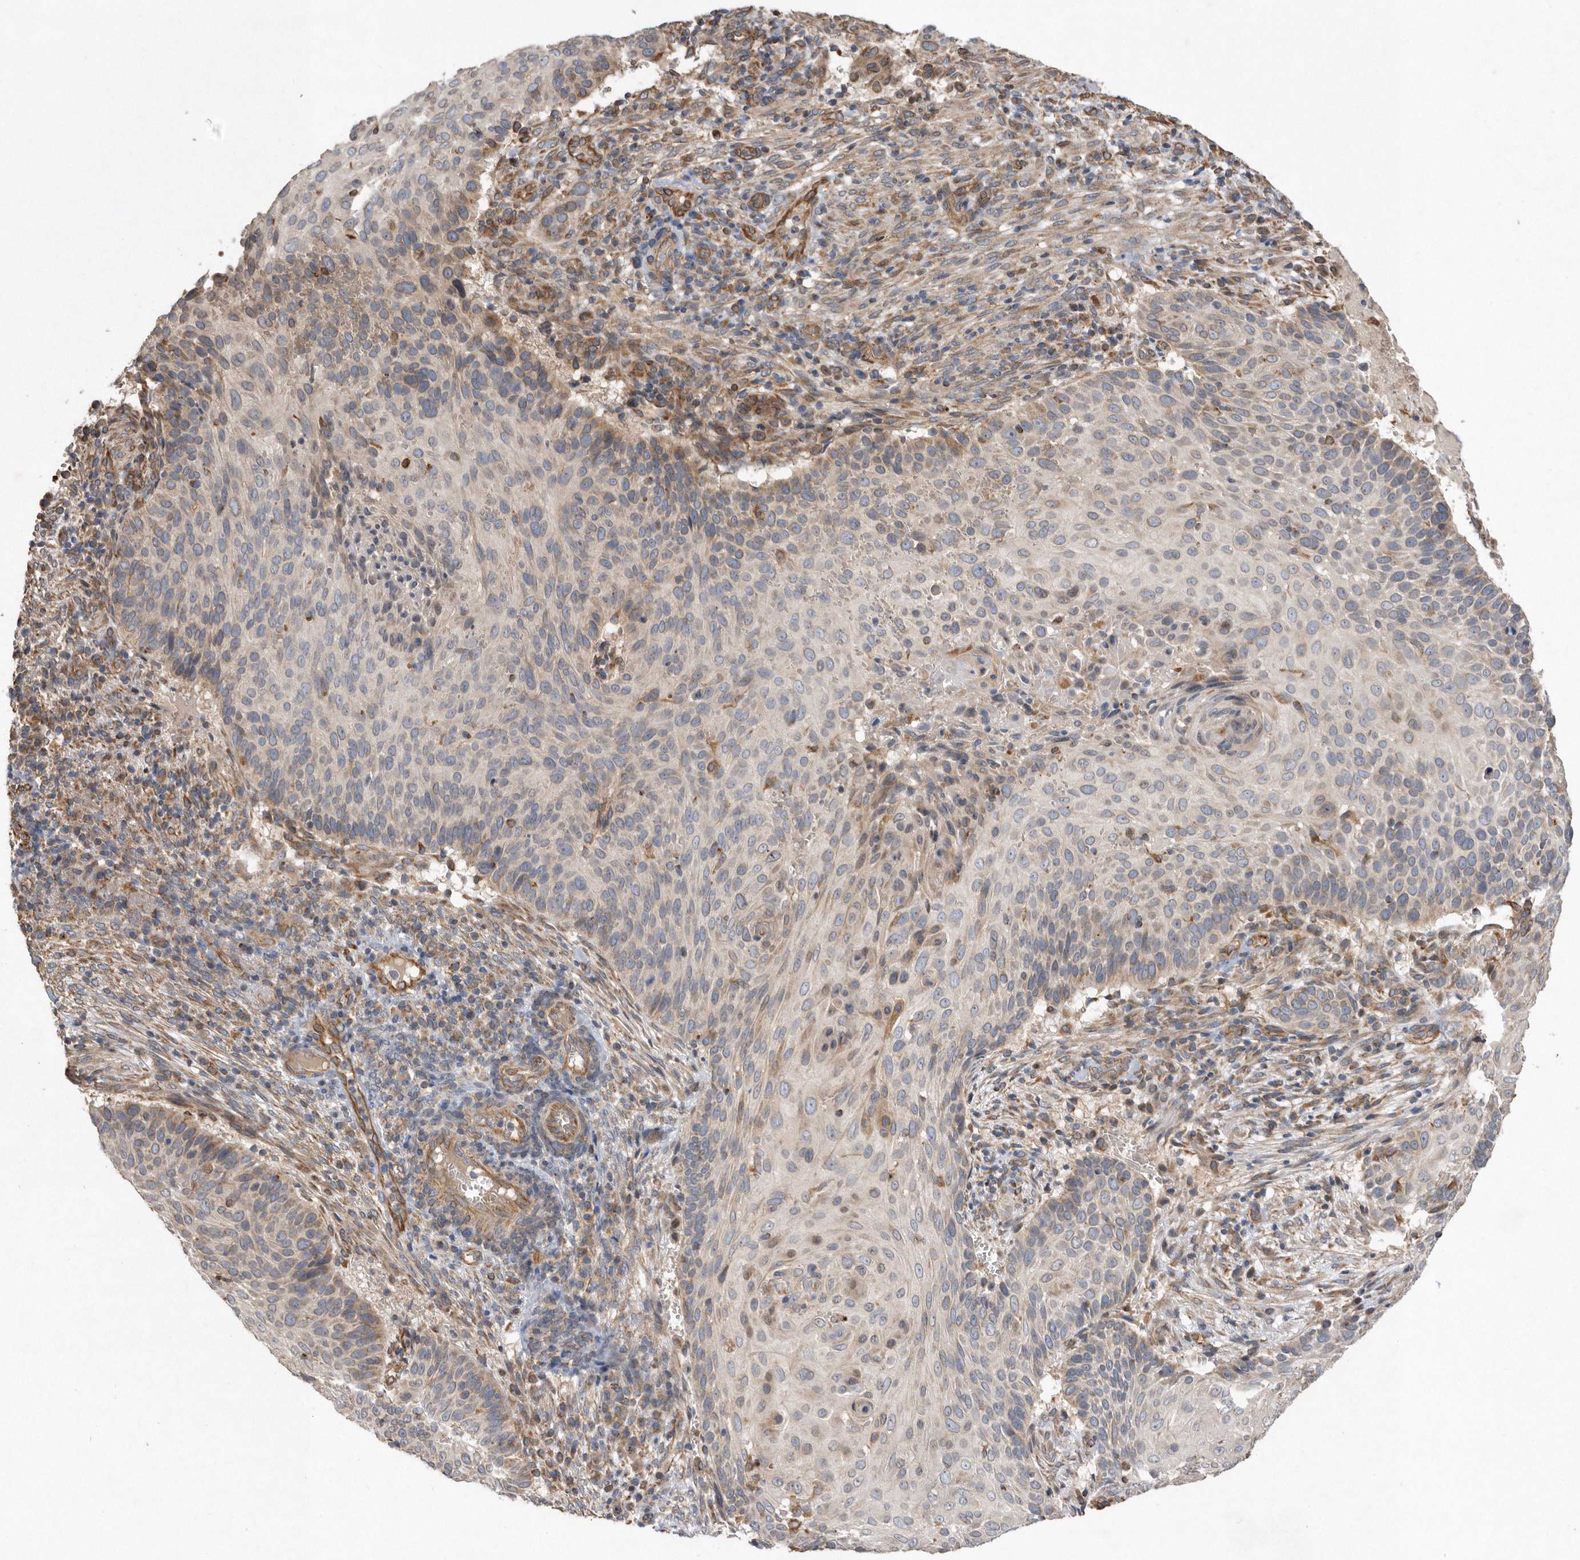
{"staining": {"intensity": "weak", "quantity": "<25%", "location": "cytoplasmic/membranous"}, "tissue": "cervical cancer", "cell_type": "Tumor cells", "image_type": "cancer", "snomed": [{"axis": "morphology", "description": "Squamous cell carcinoma, NOS"}, {"axis": "topography", "description": "Cervix"}], "caption": "DAB immunohistochemical staining of cervical cancer (squamous cell carcinoma) displays no significant positivity in tumor cells.", "gene": "PON2", "patient": {"sex": "female", "age": 74}}